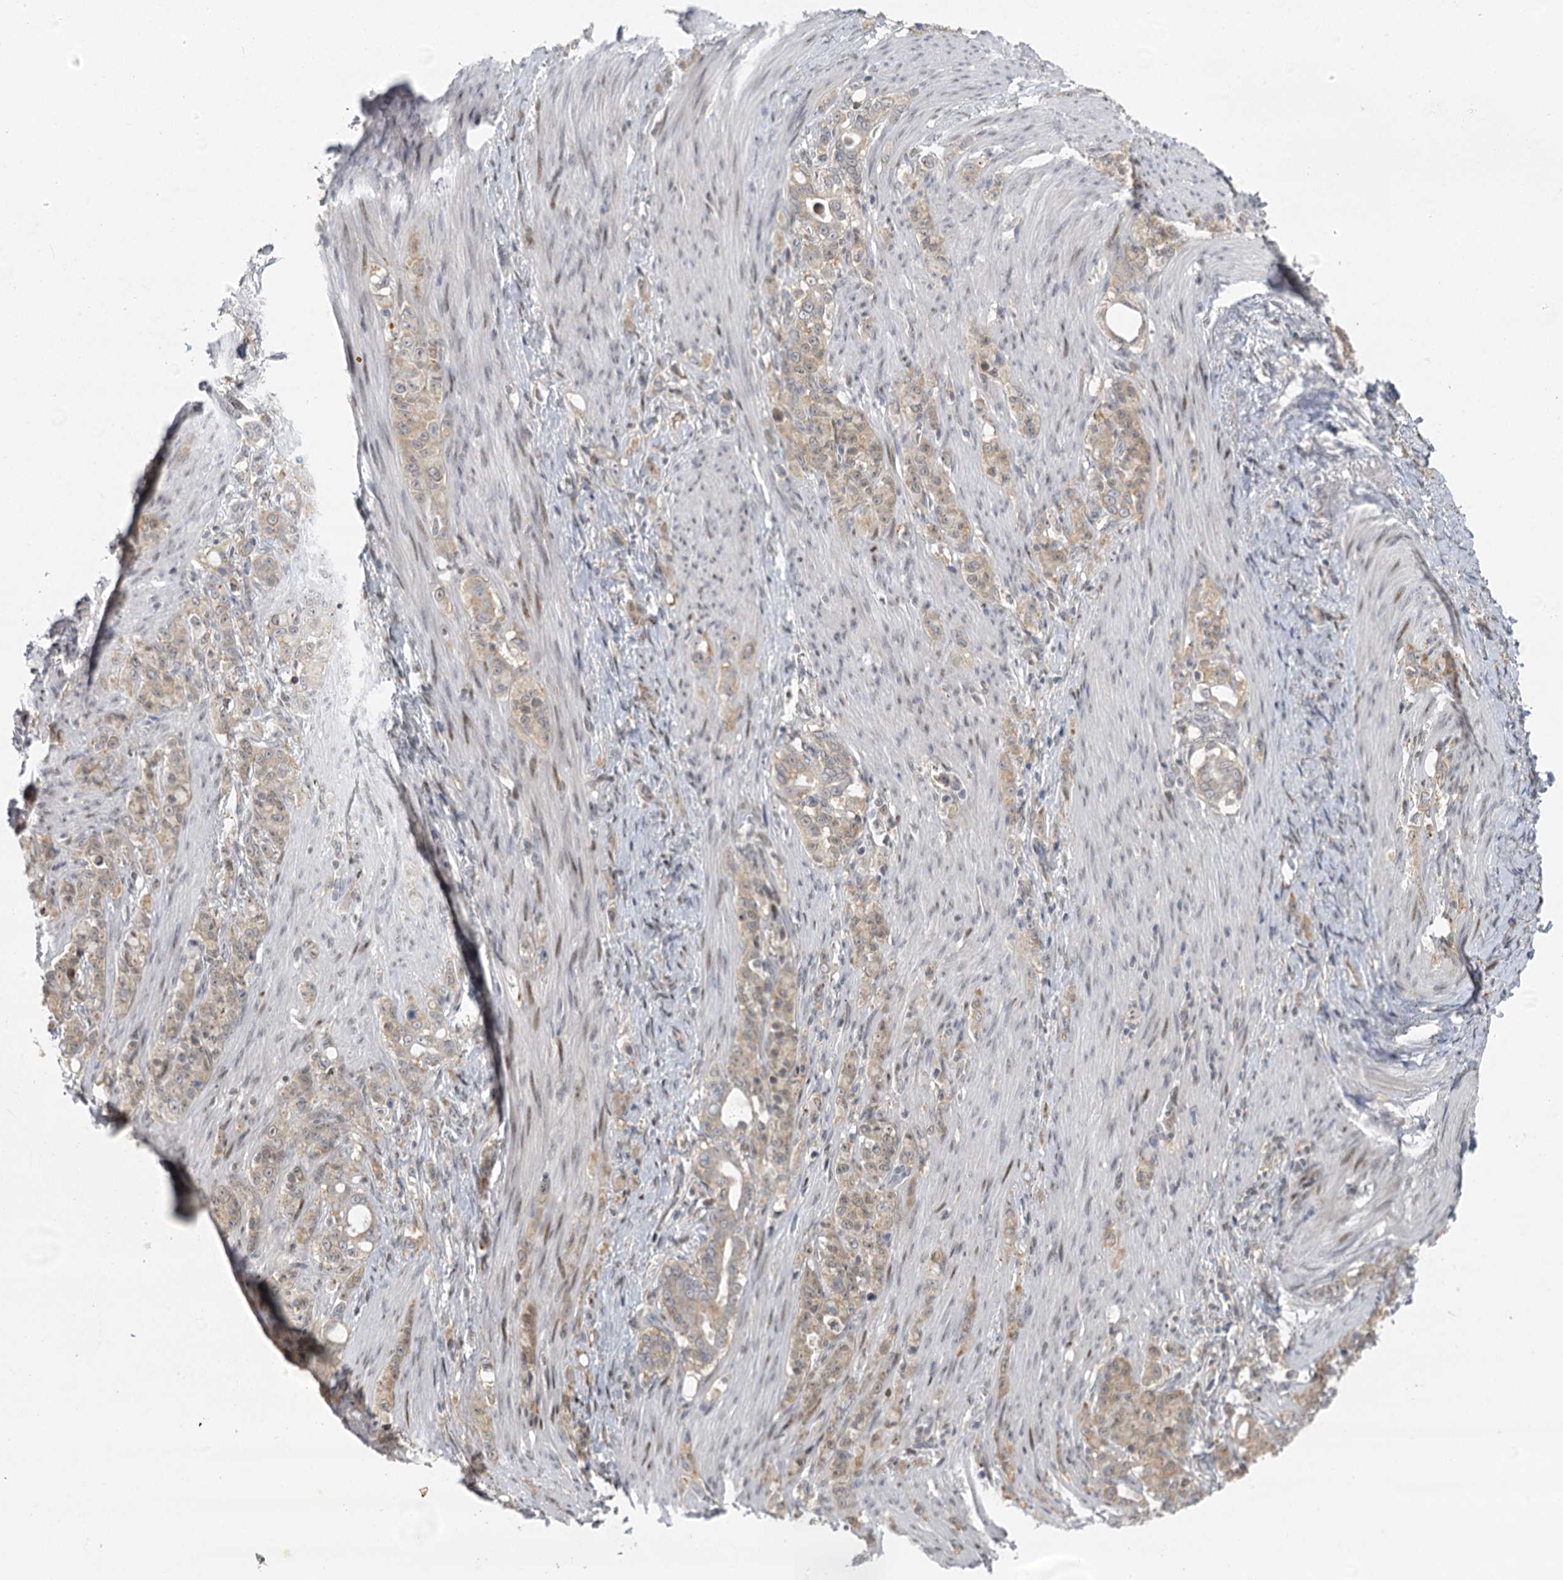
{"staining": {"intensity": "weak", "quantity": "<25%", "location": "cytoplasmic/membranous"}, "tissue": "stomach cancer", "cell_type": "Tumor cells", "image_type": "cancer", "snomed": [{"axis": "morphology", "description": "Adenocarcinoma, NOS"}, {"axis": "topography", "description": "Stomach"}], "caption": "Immunohistochemical staining of adenocarcinoma (stomach) shows no significant positivity in tumor cells. Brightfield microscopy of immunohistochemistry (IHC) stained with DAB (3,3'-diaminobenzidine) (brown) and hematoxylin (blue), captured at high magnification.", "gene": "IL11RA", "patient": {"sex": "female", "age": 79}}